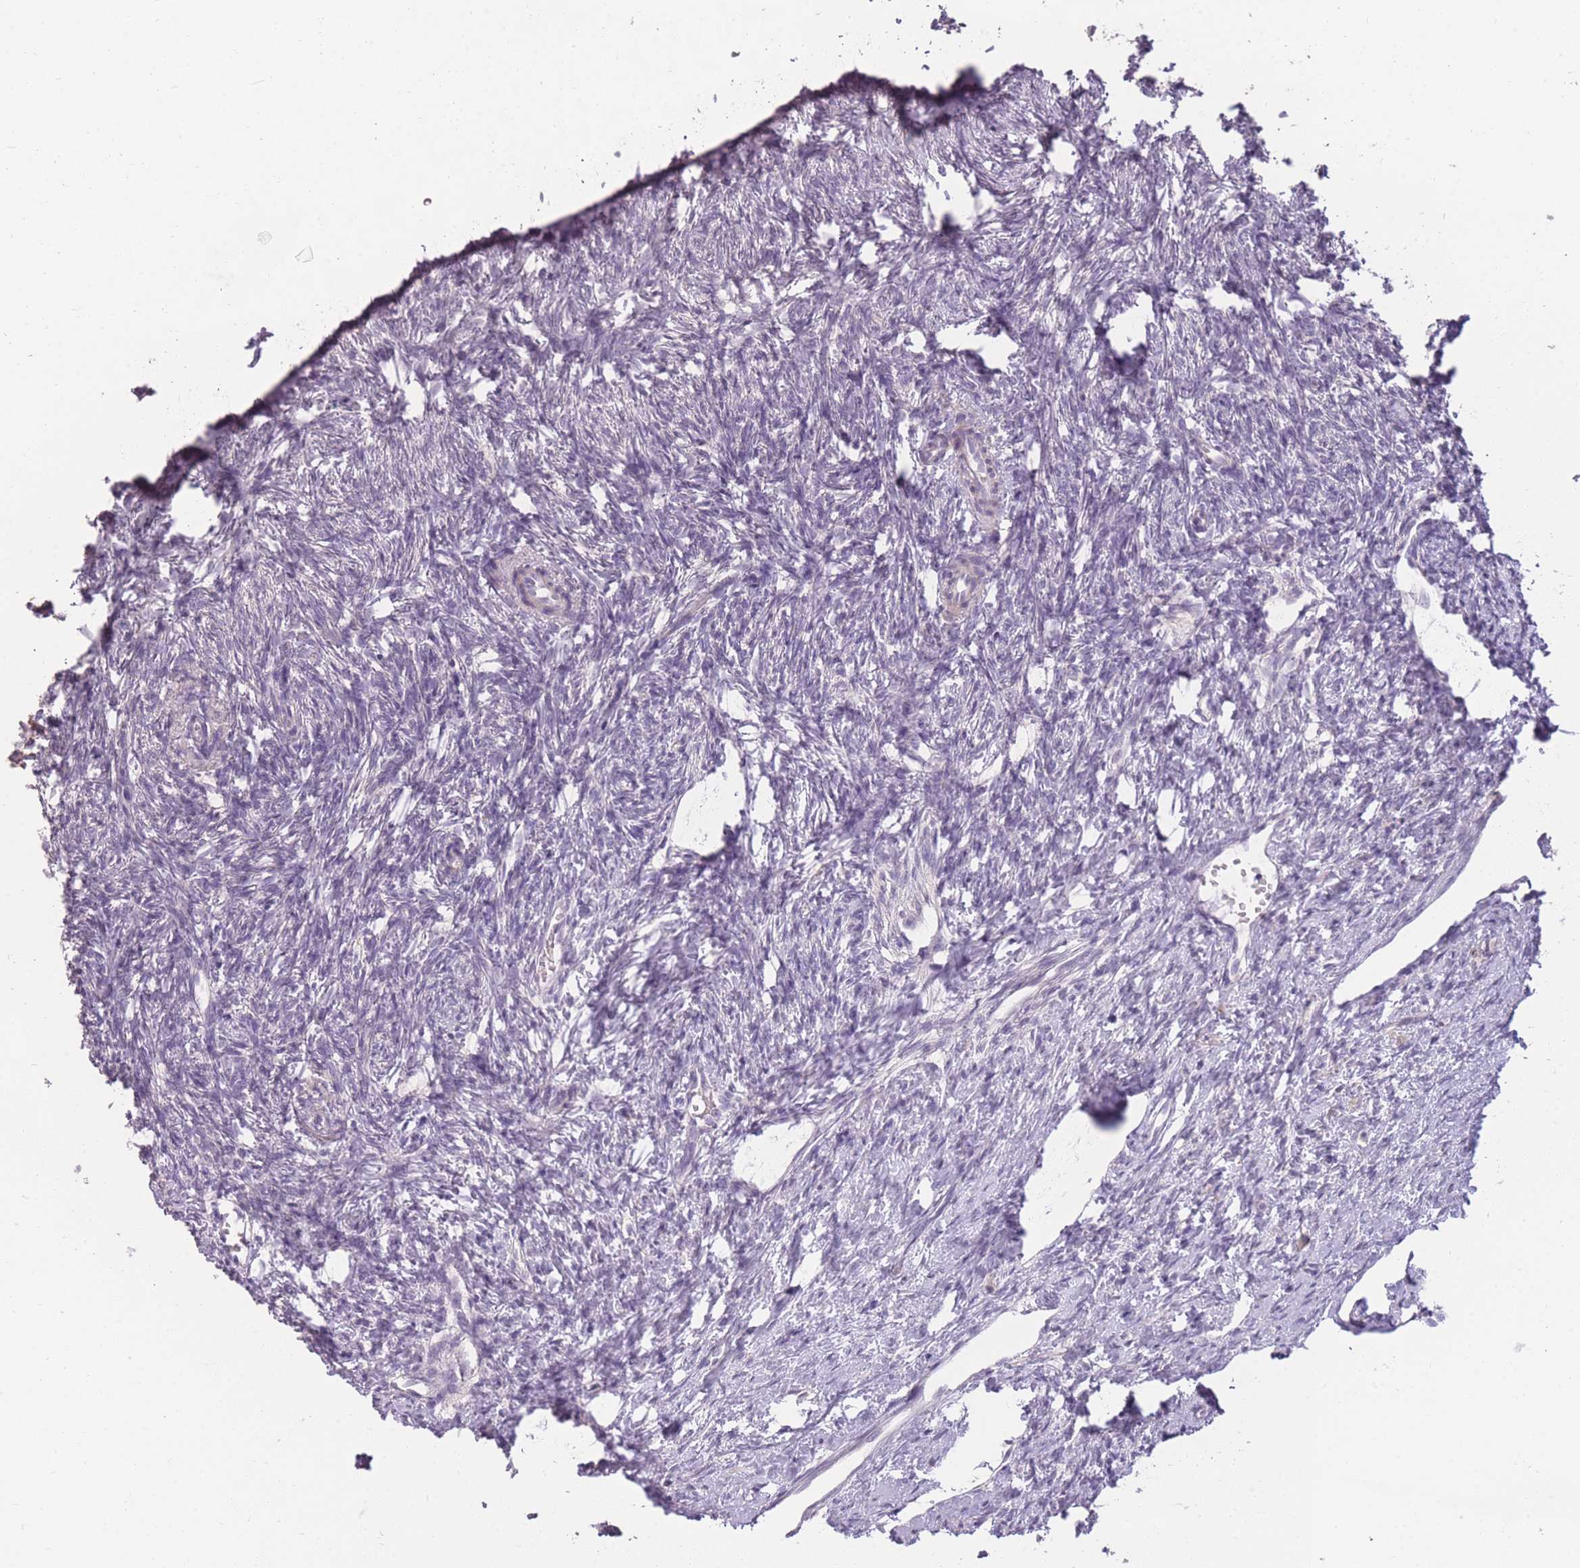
{"staining": {"intensity": "negative", "quantity": "none", "location": "none"}, "tissue": "ovary", "cell_type": "Ovarian stroma cells", "image_type": "normal", "snomed": [{"axis": "morphology", "description": "Normal tissue, NOS"}, {"axis": "topography", "description": "Ovary"}], "caption": "The histopathology image shows no significant positivity in ovarian stroma cells of ovary.", "gene": "ZBTB24", "patient": {"sex": "female", "age": 51}}